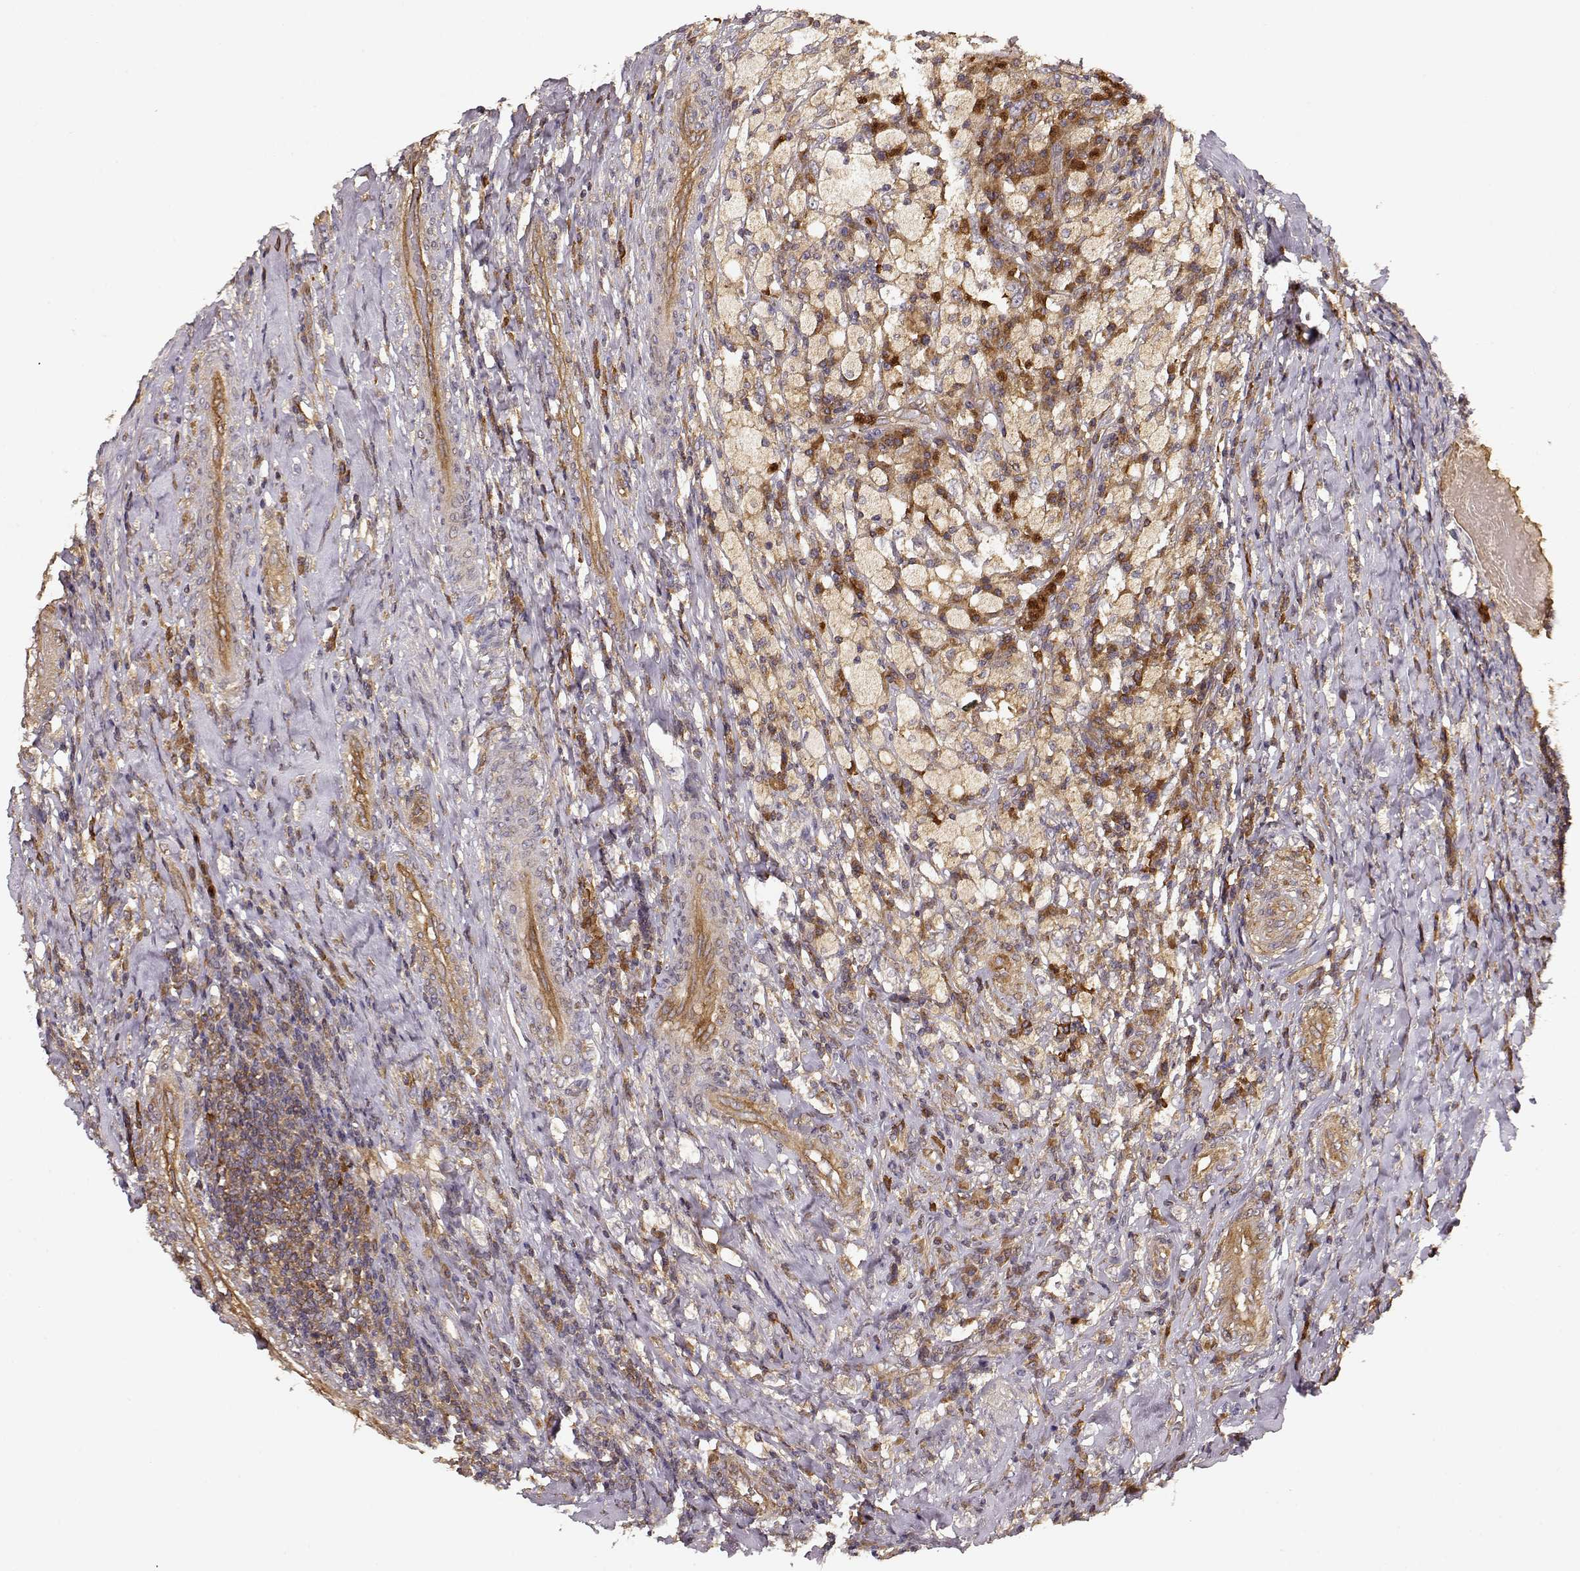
{"staining": {"intensity": "weak", "quantity": ">75%", "location": "cytoplasmic/membranous"}, "tissue": "testis cancer", "cell_type": "Tumor cells", "image_type": "cancer", "snomed": [{"axis": "morphology", "description": "Necrosis, NOS"}, {"axis": "morphology", "description": "Carcinoma, Embryonal, NOS"}, {"axis": "topography", "description": "Testis"}], "caption": "Tumor cells reveal weak cytoplasmic/membranous positivity in approximately >75% of cells in testis cancer. (DAB (3,3'-diaminobenzidine) = brown stain, brightfield microscopy at high magnification).", "gene": "ARHGEF2", "patient": {"sex": "male", "age": 19}}